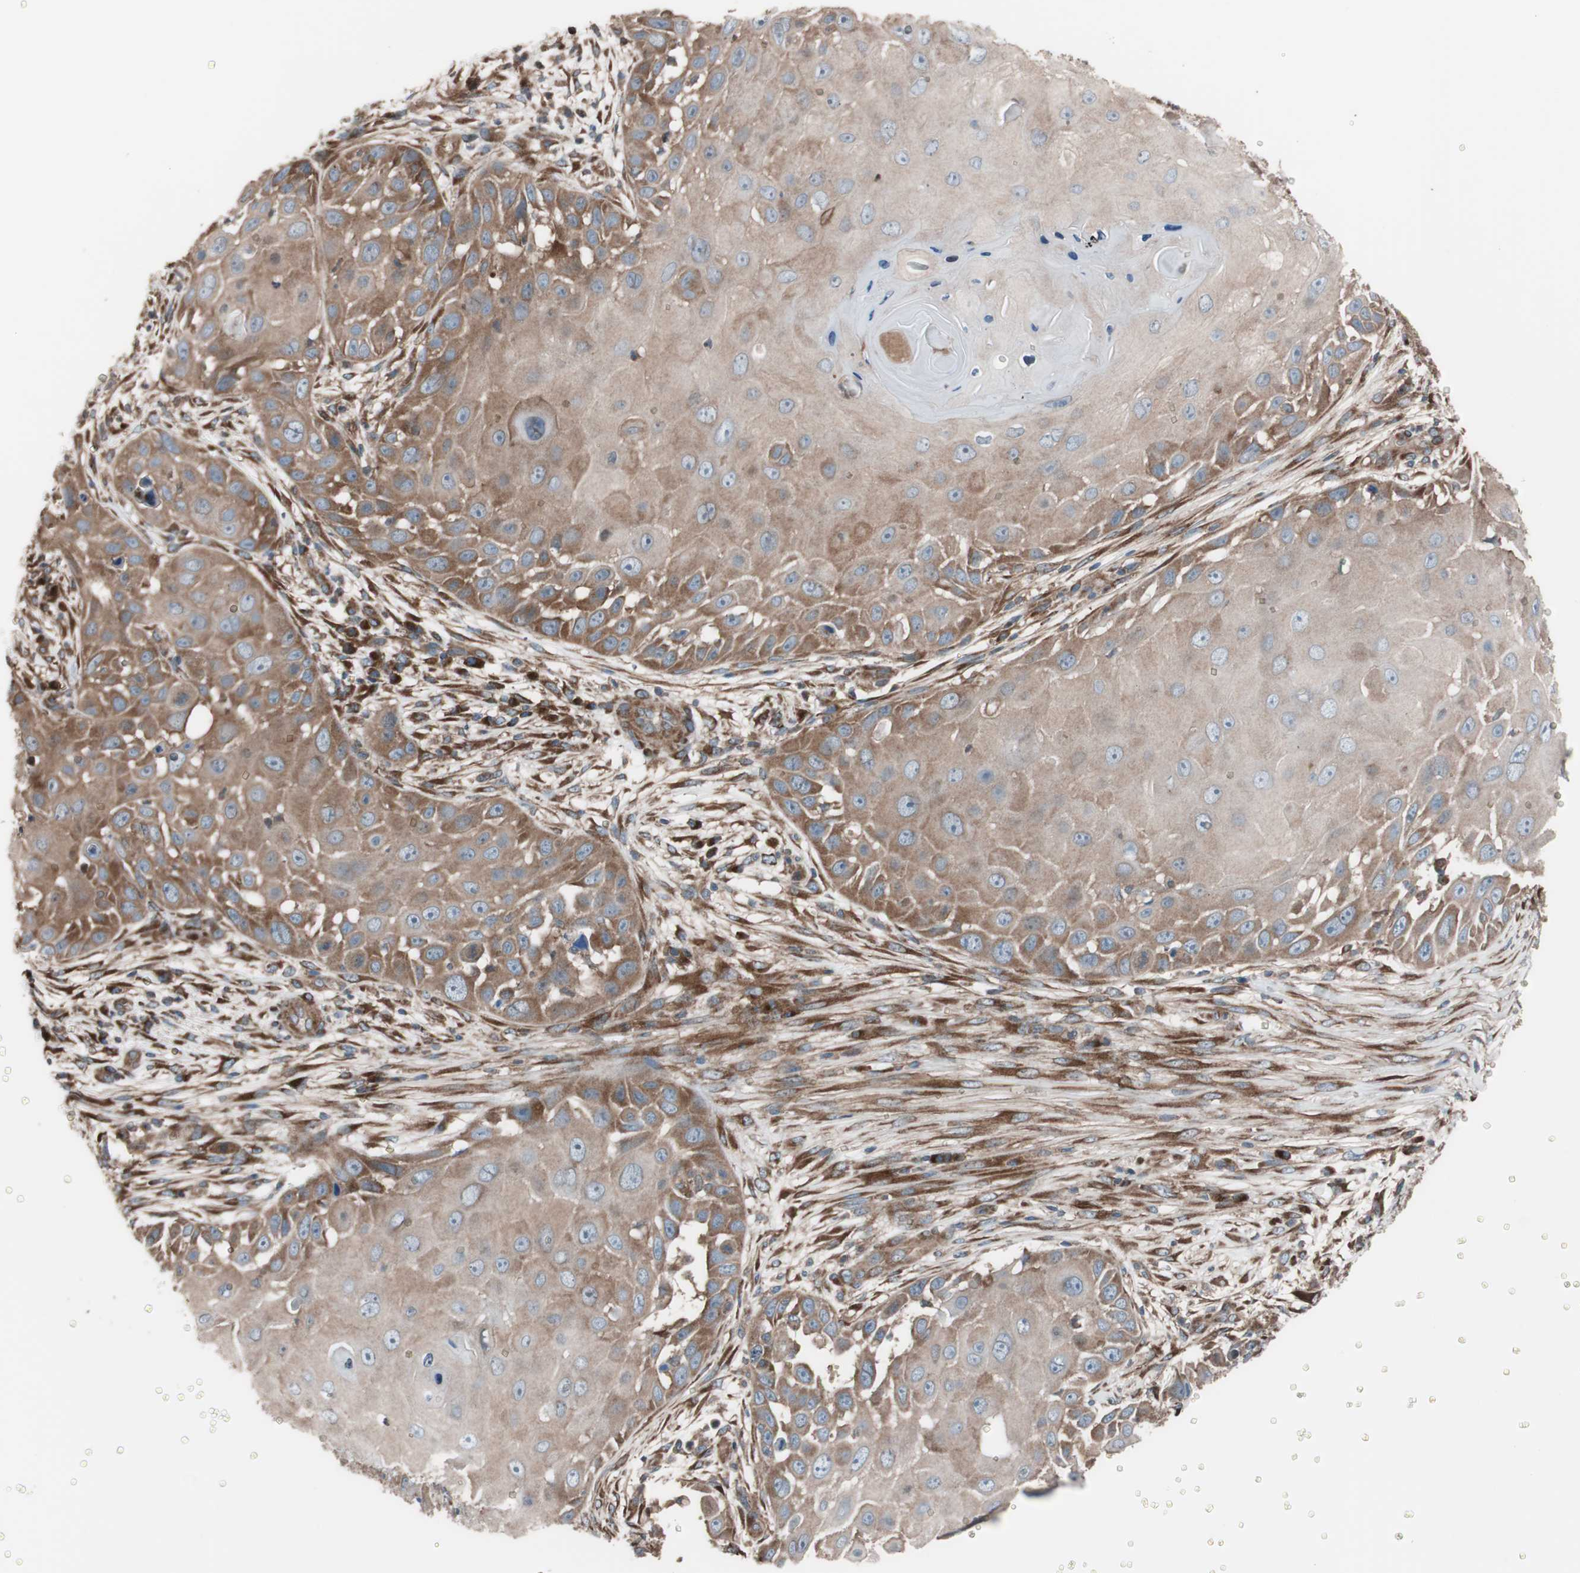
{"staining": {"intensity": "moderate", "quantity": ">75%", "location": "cytoplasmic/membranous"}, "tissue": "skin cancer", "cell_type": "Tumor cells", "image_type": "cancer", "snomed": [{"axis": "morphology", "description": "Squamous cell carcinoma, NOS"}, {"axis": "topography", "description": "Skin"}], "caption": "Brown immunohistochemical staining in skin cancer displays moderate cytoplasmic/membranous positivity in approximately >75% of tumor cells.", "gene": "SEC31A", "patient": {"sex": "female", "age": 44}}